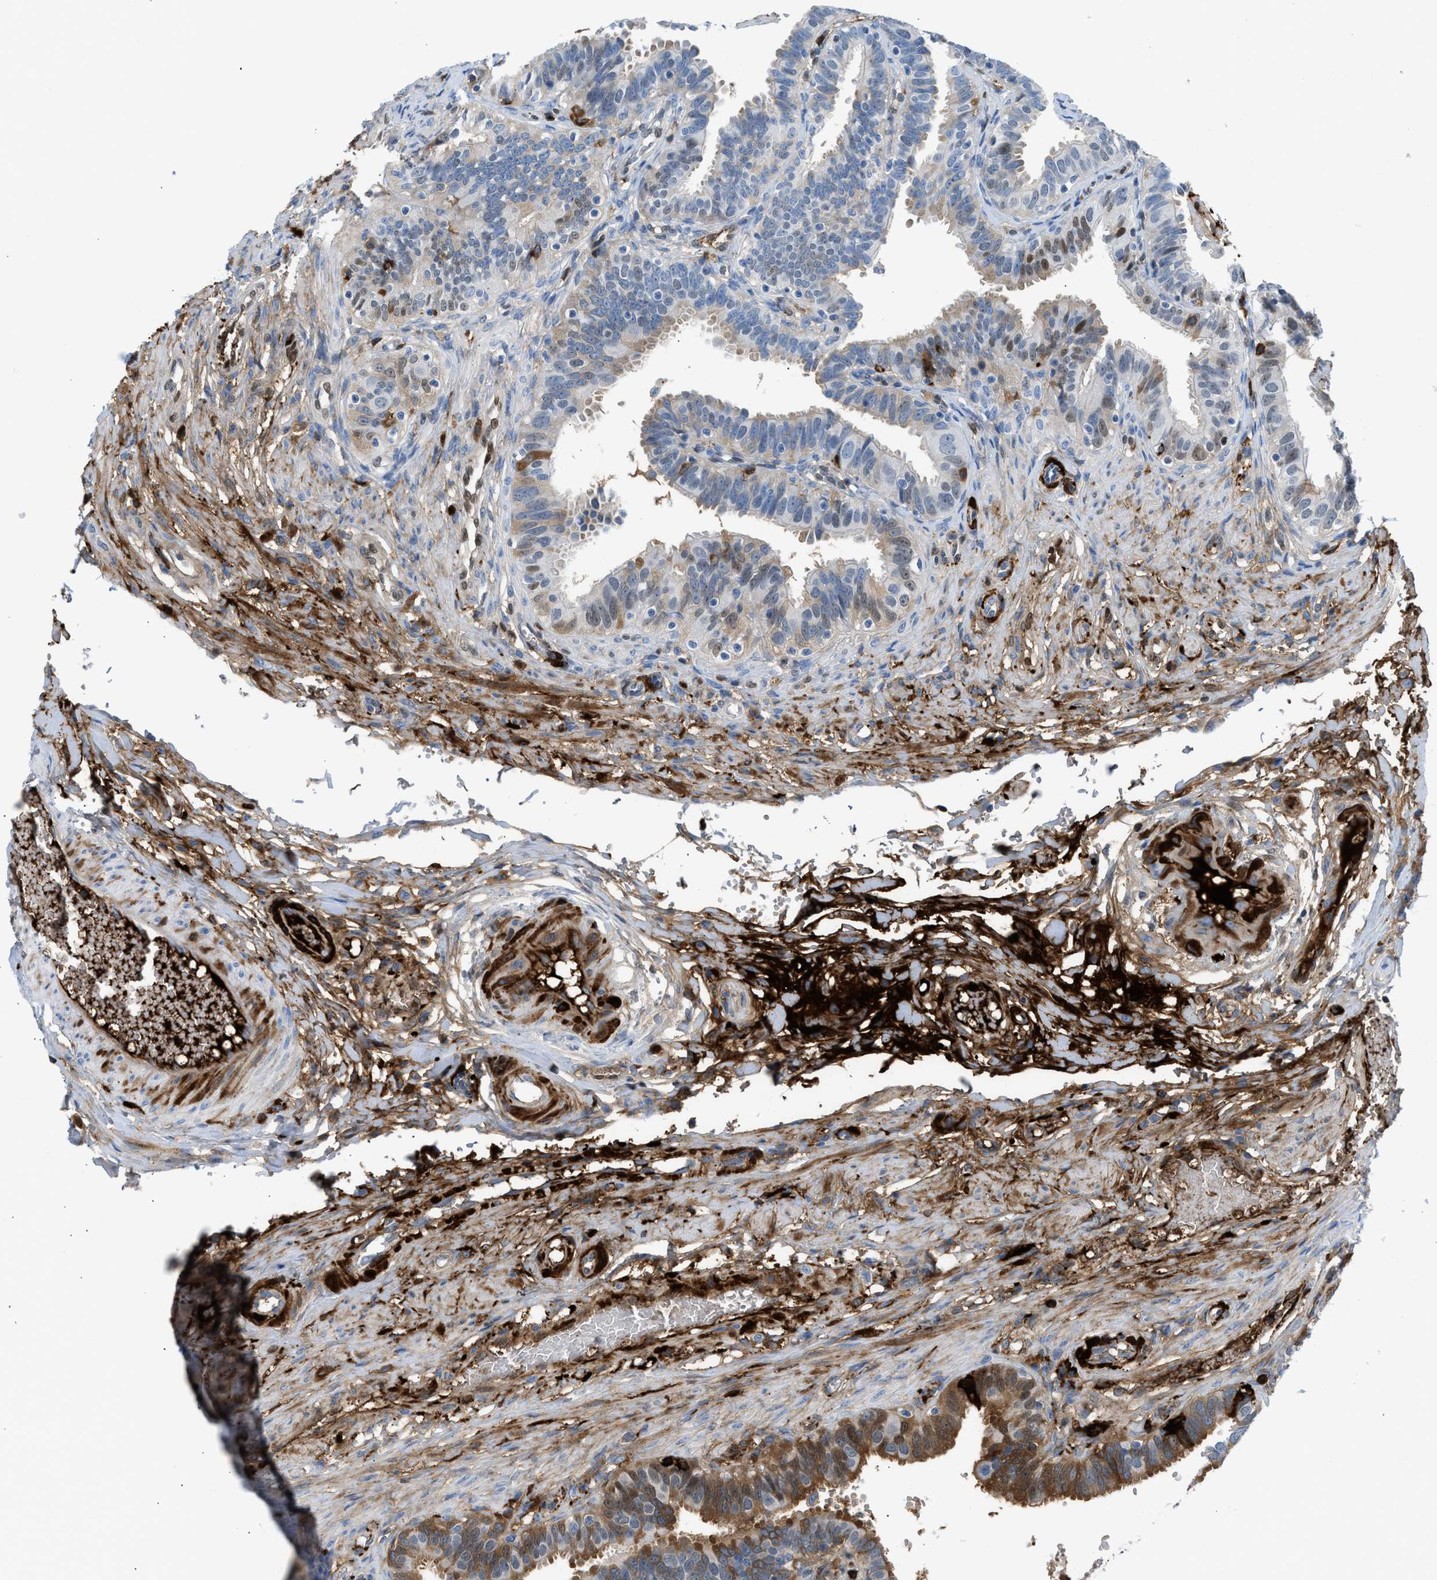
{"staining": {"intensity": "moderate", "quantity": "<25%", "location": "cytoplasmic/membranous,nuclear"}, "tissue": "fallopian tube", "cell_type": "Glandular cells", "image_type": "normal", "snomed": [{"axis": "morphology", "description": "Normal tissue, NOS"}, {"axis": "topography", "description": "Fallopian tube"}, {"axis": "topography", "description": "Placenta"}], "caption": "Protein expression analysis of benign human fallopian tube reveals moderate cytoplasmic/membranous,nuclear expression in about <25% of glandular cells. (Brightfield microscopy of DAB IHC at high magnification).", "gene": "LEF1", "patient": {"sex": "female", "age": 34}}